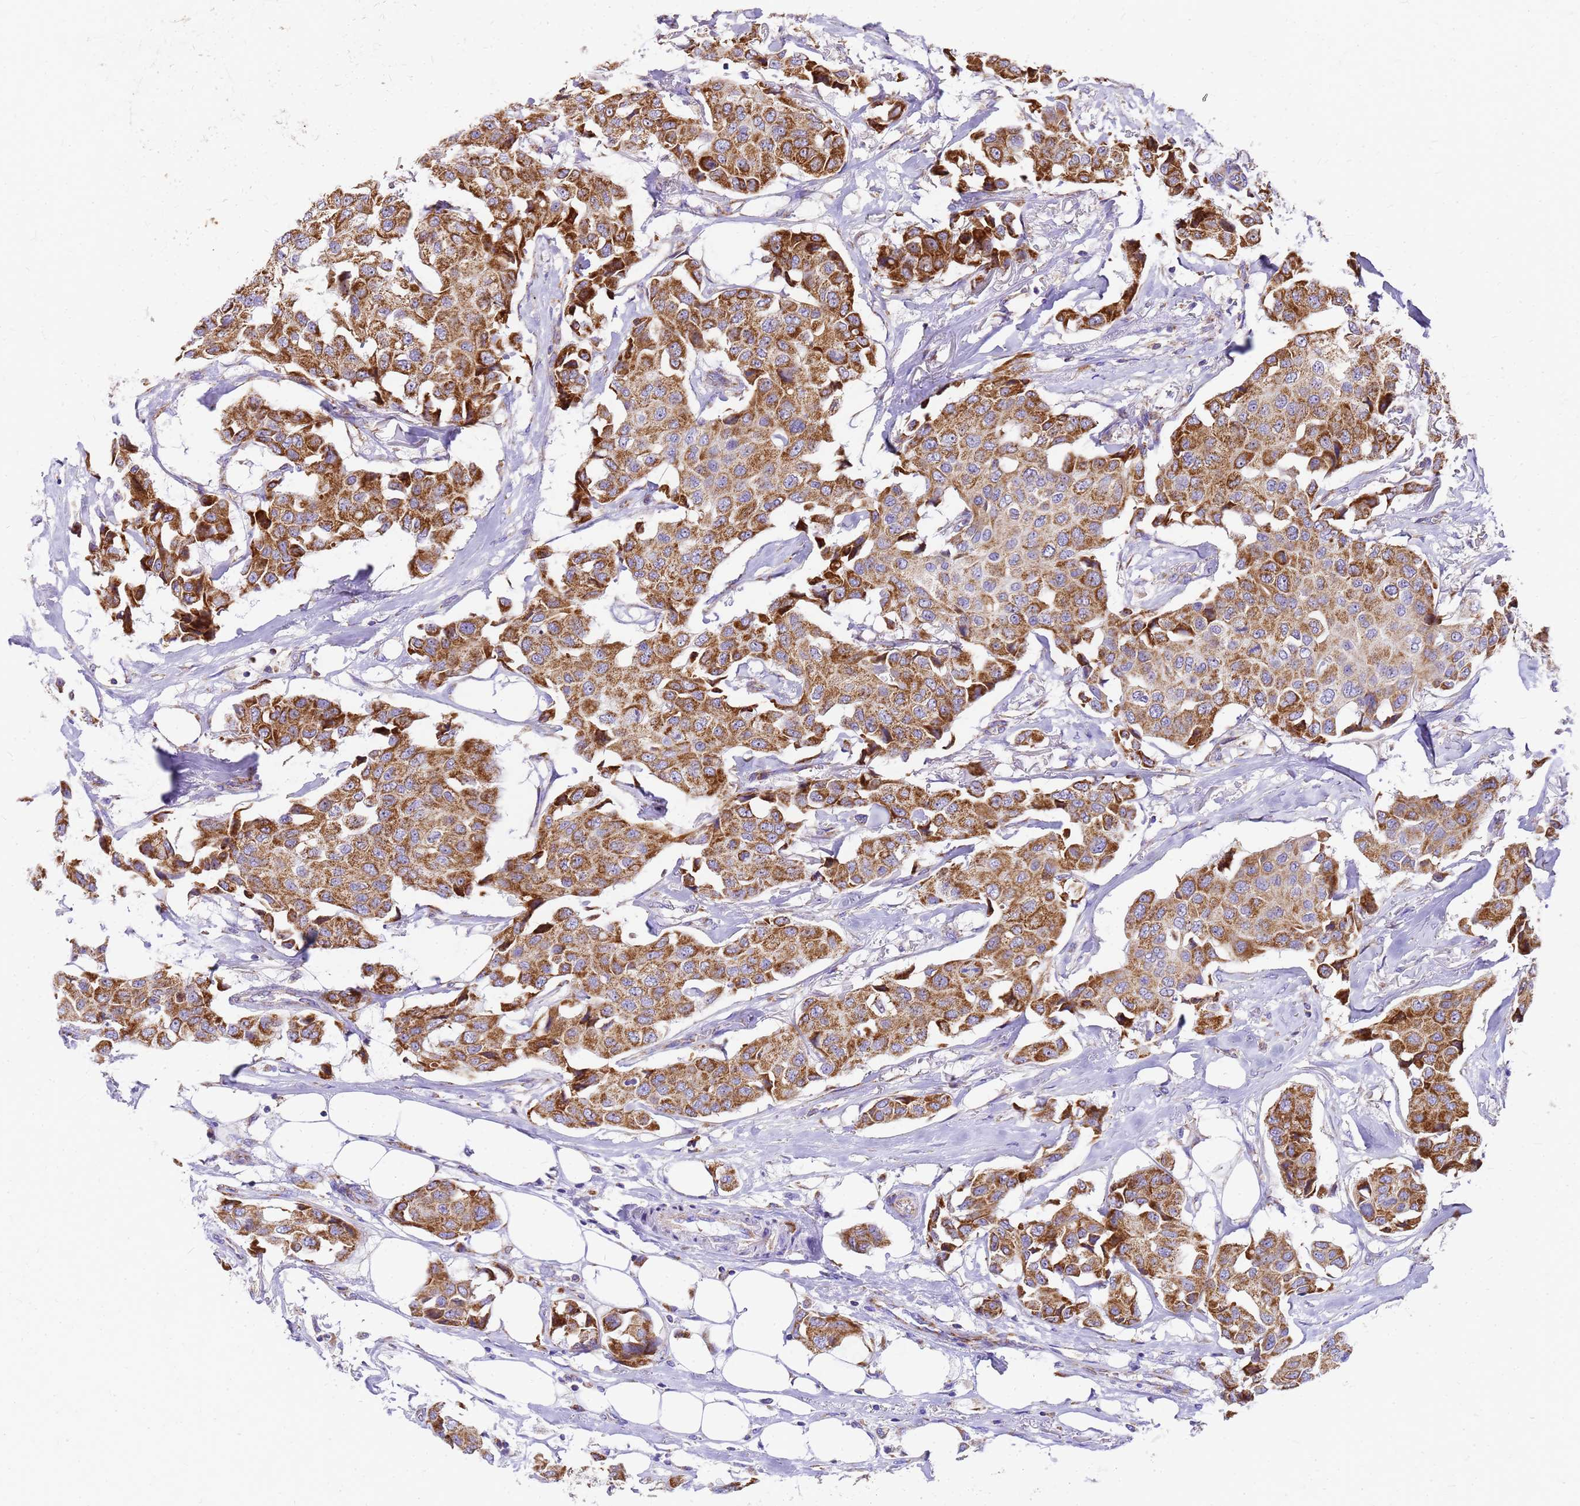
{"staining": {"intensity": "moderate", "quantity": ">75%", "location": "cytoplasmic/membranous"}, "tissue": "breast cancer", "cell_type": "Tumor cells", "image_type": "cancer", "snomed": [{"axis": "morphology", "description": "Duct carcinoma"}, {"axis": "topography", "description": "Breast"}], "caption": "Moderate cytoplasmic/membranous protein expression is appreciated in about >75% of tumor cells in intraductal carcinoma (breast). Immunohistochemistry (ihc) stains the protein in brown and the nuclei are stained blue.", "gene": "MRPS26", "patient": {"sex": "female", "age": 80}}